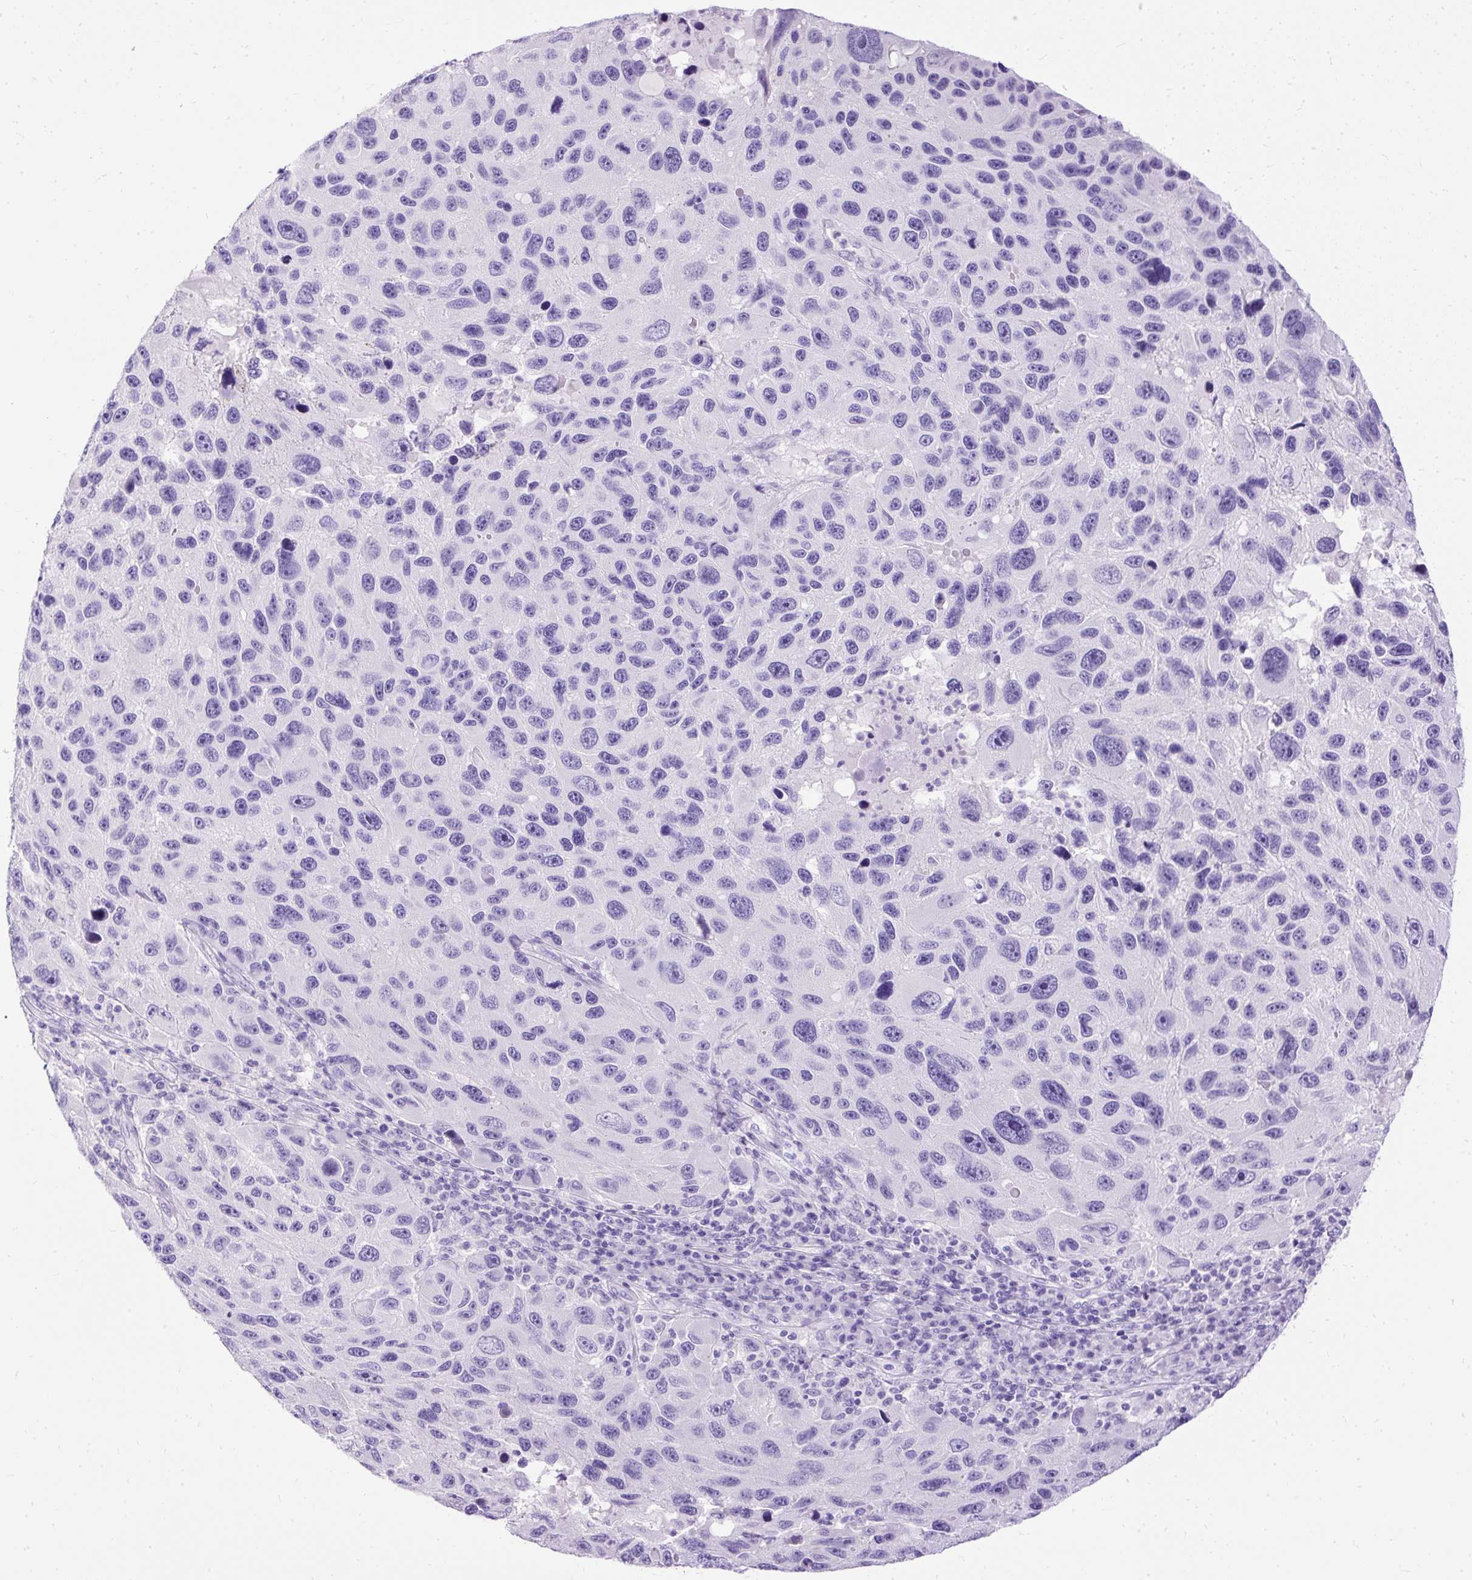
{"staining": {"intensity": "negative", "quantity": "none", "location": "none"}, "tissue": "melanoma", "cell_type": "Tumor cells", "image_type": "cancer", "snomed": [{"axis": "morphology", "description": "Malignant melanoma, NOS"}, {"axis": "topography", "description": "Skin"}], "caption": "Immunohistochemical staining of human malignant melanoma exhibits no significant positivity in tumor cells.", "gene": "HEY1", "patient": {"sex": "male", "age": 53}}